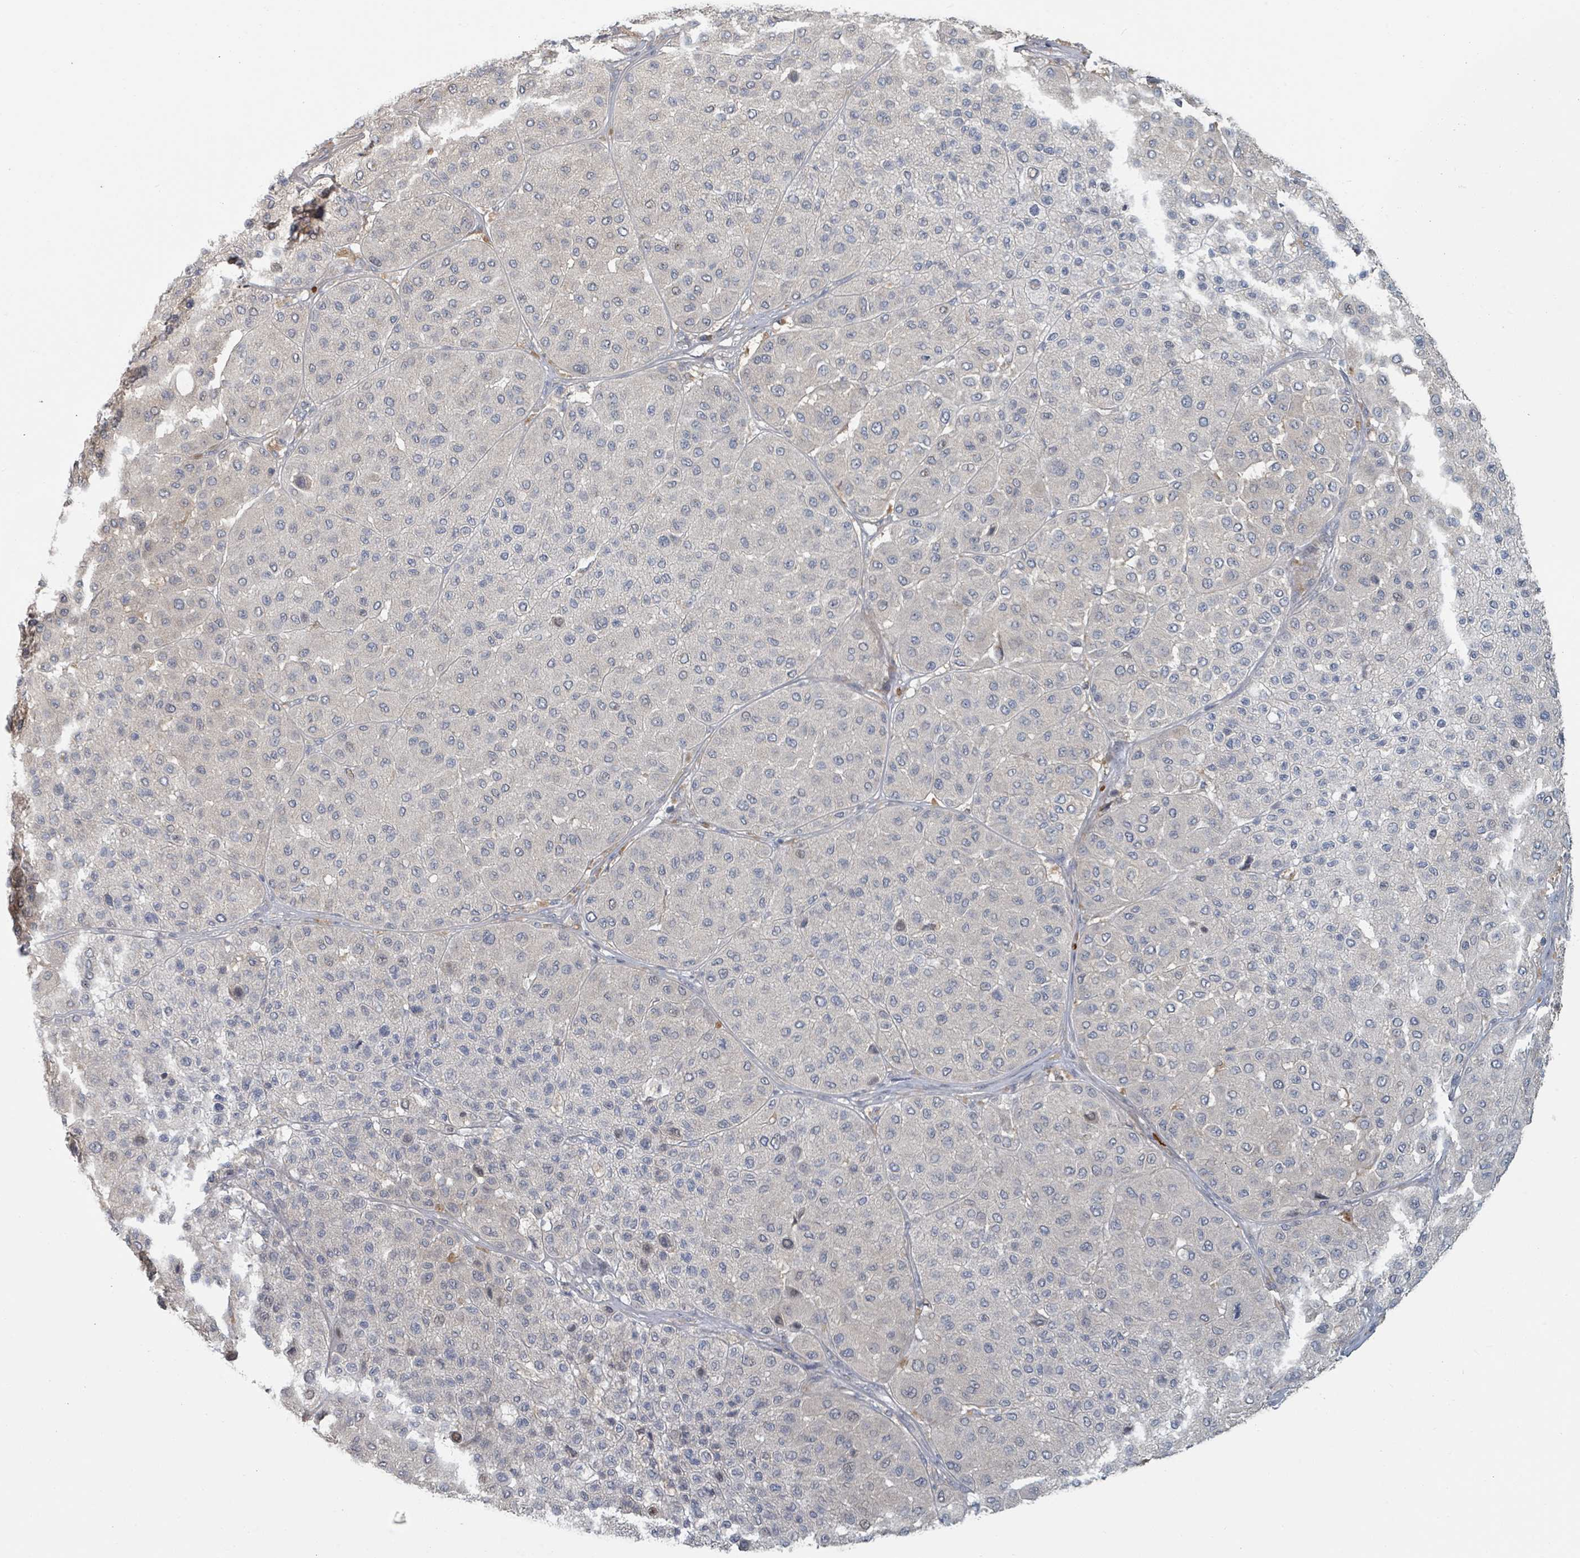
{"staining": {"intensity": "negative", "quantity": "none", "location": "none"}, "tissue": "melanoma", "cell_type": "Tumor cells", "image_type": "cancer", "snomed": [{"axis": "morphology", "description": "Malignant melanoma, Metastatic site"}, {"axis": "topography", "description": "Smooth muscle"}], "caption": "There is no significant staining in tumor cells of melanoma.", "gene": "TRPC4AP", "patient": {"sex": "male", "age": 41}}